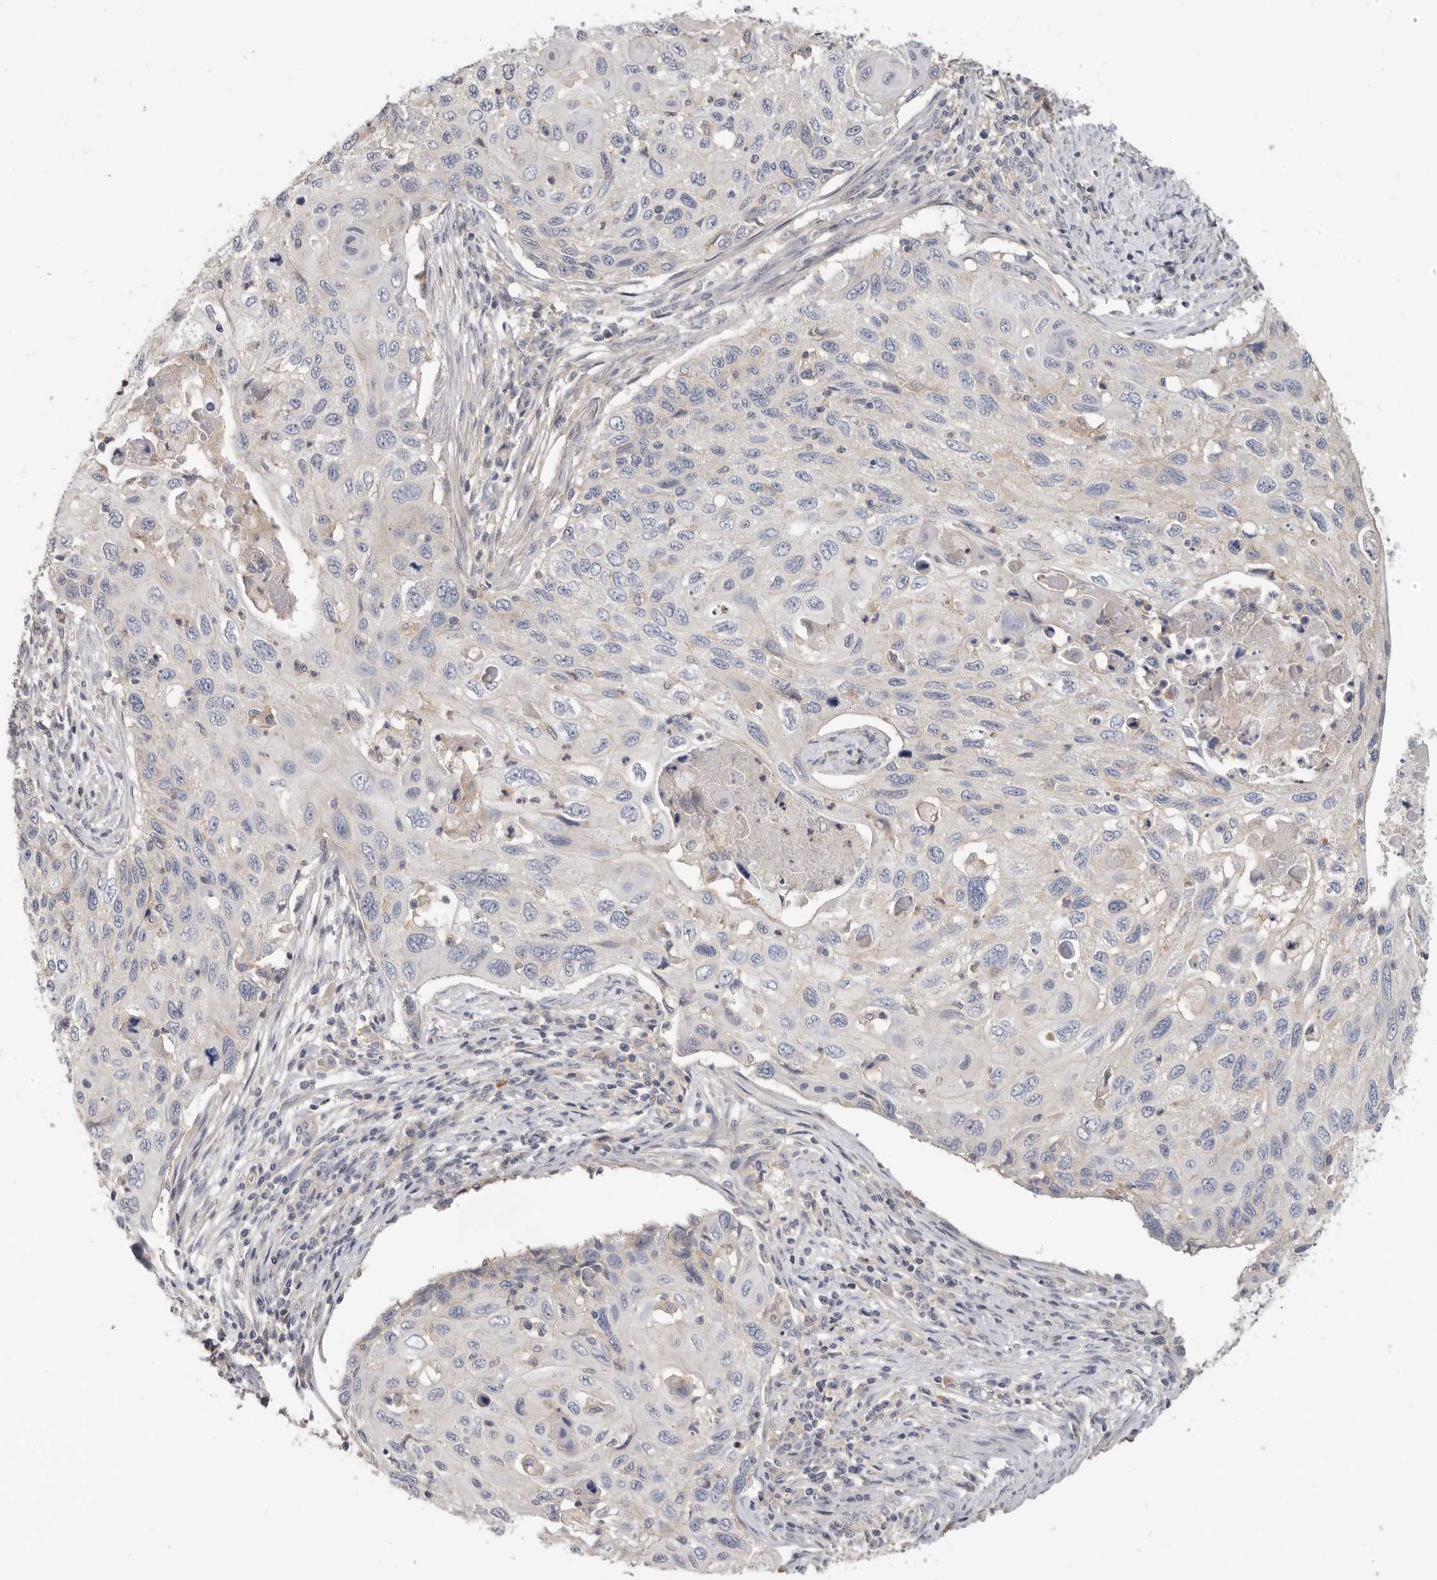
{"staining": {"intensity": "negative", "quantity": "none", "location": "none"}, "tissue": "cervical cancer", "cell_type": "Tumor cells", "image_type": "cancer", "snomed": [{"axis": "morphology", "description": "Squamous cell carcinoma, NOS"}, {"axis": "topography", "description": "Cervix"}], "caption": "Tumor cells are negative for protein expression in human cervical cancer (squamous cell carcinoma).", "gene": "WDTC1", "patient": {"sex": "female", "age": 70}}